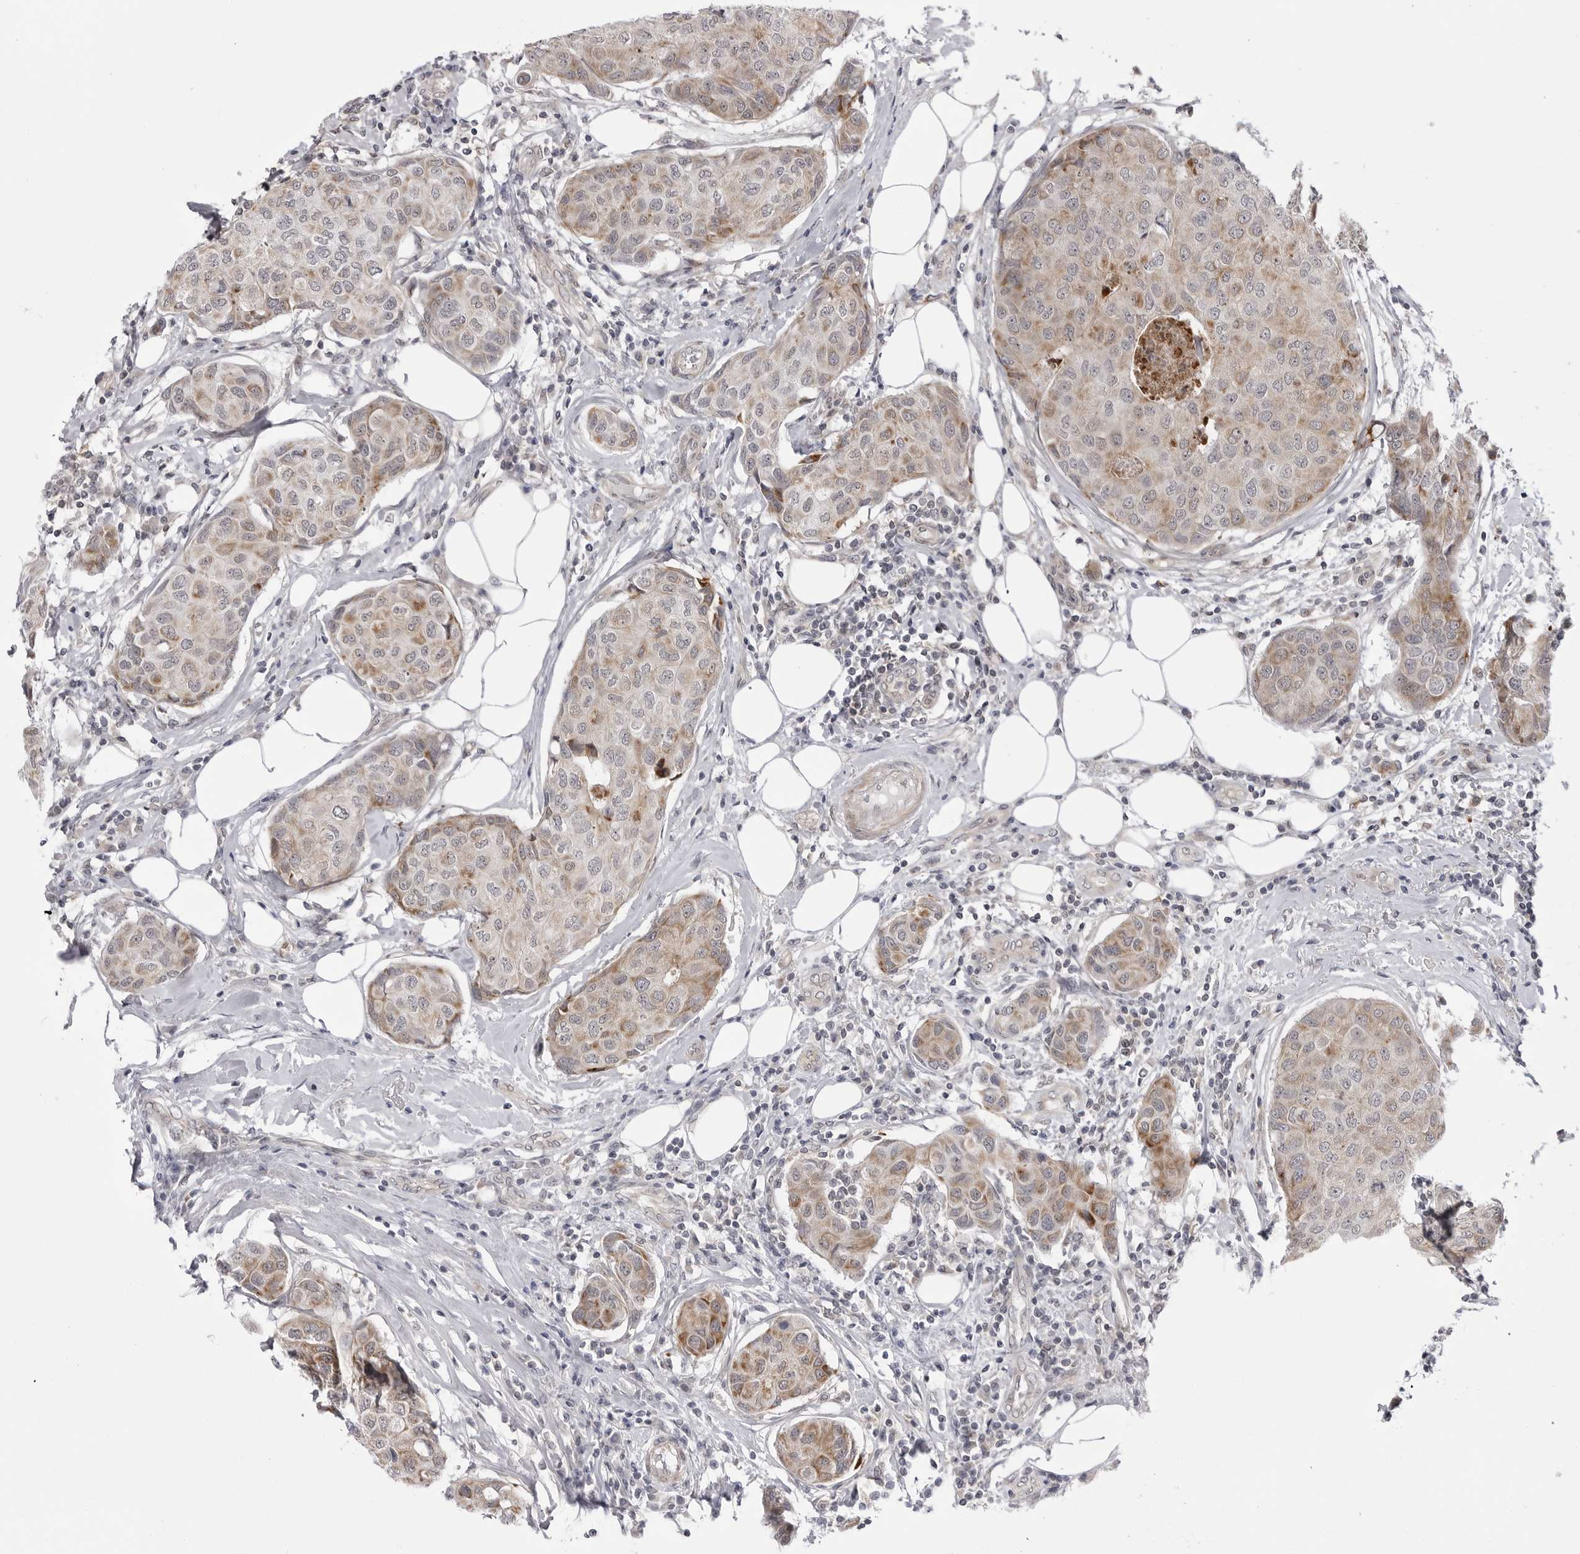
{"staining": {"intensity": "moderate", "quantity": "25%-75%", "location": "cytoplasmic/membranous"}, "tissue": "breast cancer", "cell_type": "Tumor cells", "image_type": "cancer", "snomed": [{"axis": "morphology", "description": "Duct carcinoma"}, {"axis": "topography", "description": "Breast"}], "caption": "Breast infiltrating ductal carcinoma tissue demonstrates moderate cytoplasmic/membranous expression in approximately 25%-75% of tumor cells, visualized by immunohistochemistry.", "gene": "CCDC18", "patient": {"sex": "female", "age": 80}}